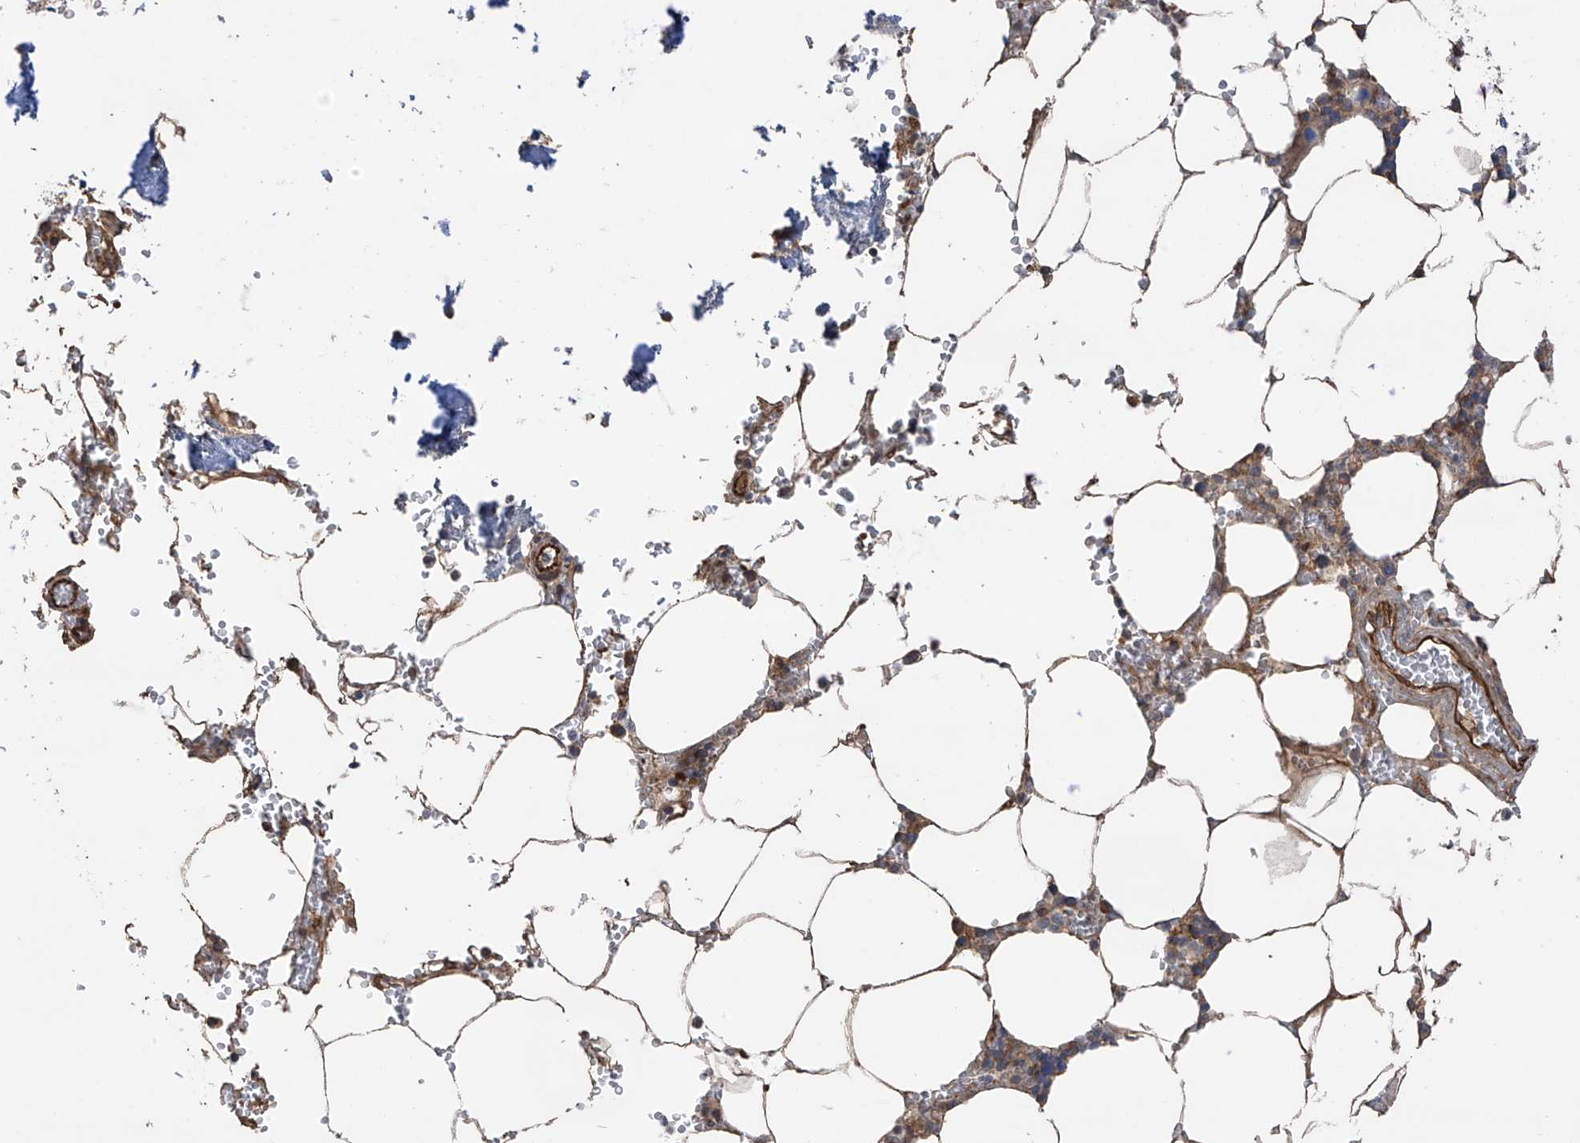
{"staining": {"intensity": "moderate", "quantity": "25%-75%", "location": "cytoplasmic/membranous"}, "tissue": "bone marrow", "cell_type": "Hematopoietic cells", "image_type": "normal", "snomed": [{"axis": "morphology", "description": "Normal tissue, NOS"}, {"axis": "topography", "description": "Bone marrow"}], "caption": "Immunohistochemistry histopathology image of benign bone marrow: bone marrow stained using IHC displays medium levels of moderate protein expression localized specifically in the cytoplasmic/membranous of hematopoietic cells, appearing as a cytoplasmic/membranous brown color.", "gene": "PHACTR4", "patient": {"sex": "male", "age": 70}}